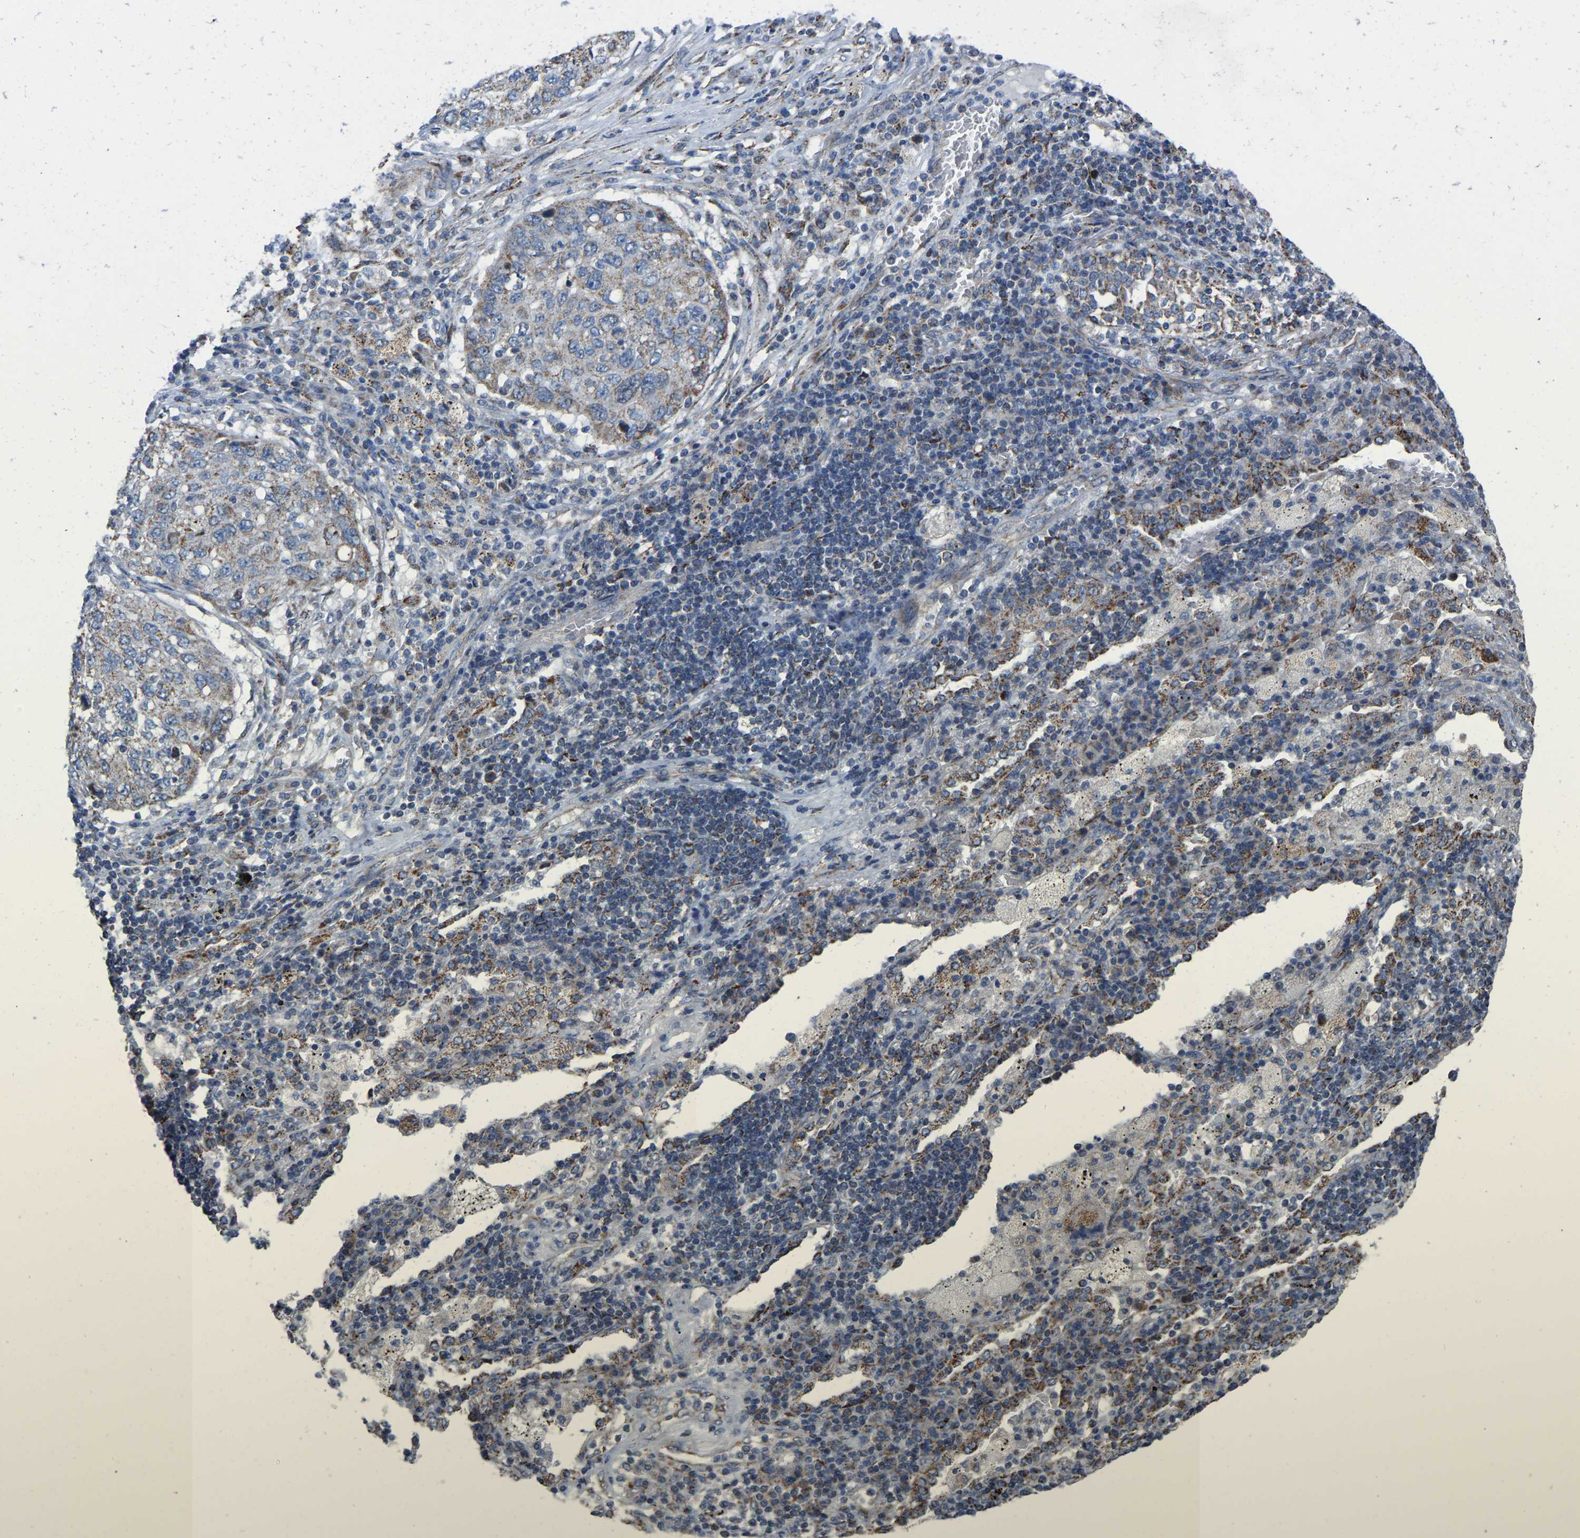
{"staining": {"intensity": "weak", "quantity": ">75%", "location": "cytoplasmic/membranous"}, "tissue": "lung cancer", "cell_type": "Tumor cells", "image_type": "cancer", "snomed": [{"axis": "morphology", "description": "Squamous cell carcinoma, NOS"}, {"axis": "topography", "description": "Lung"}], "caption": "Immunohistochemistry of lung squamous cell carcinoma demonstrates low levels of weak cytoplasmic/membranous expression in about >75% of tumor cells. (brown staining indicates protein expression, while blue staining denotes nuclei).", "gene": "BCL10", "patient": {"sex": "female", "age": 63}}